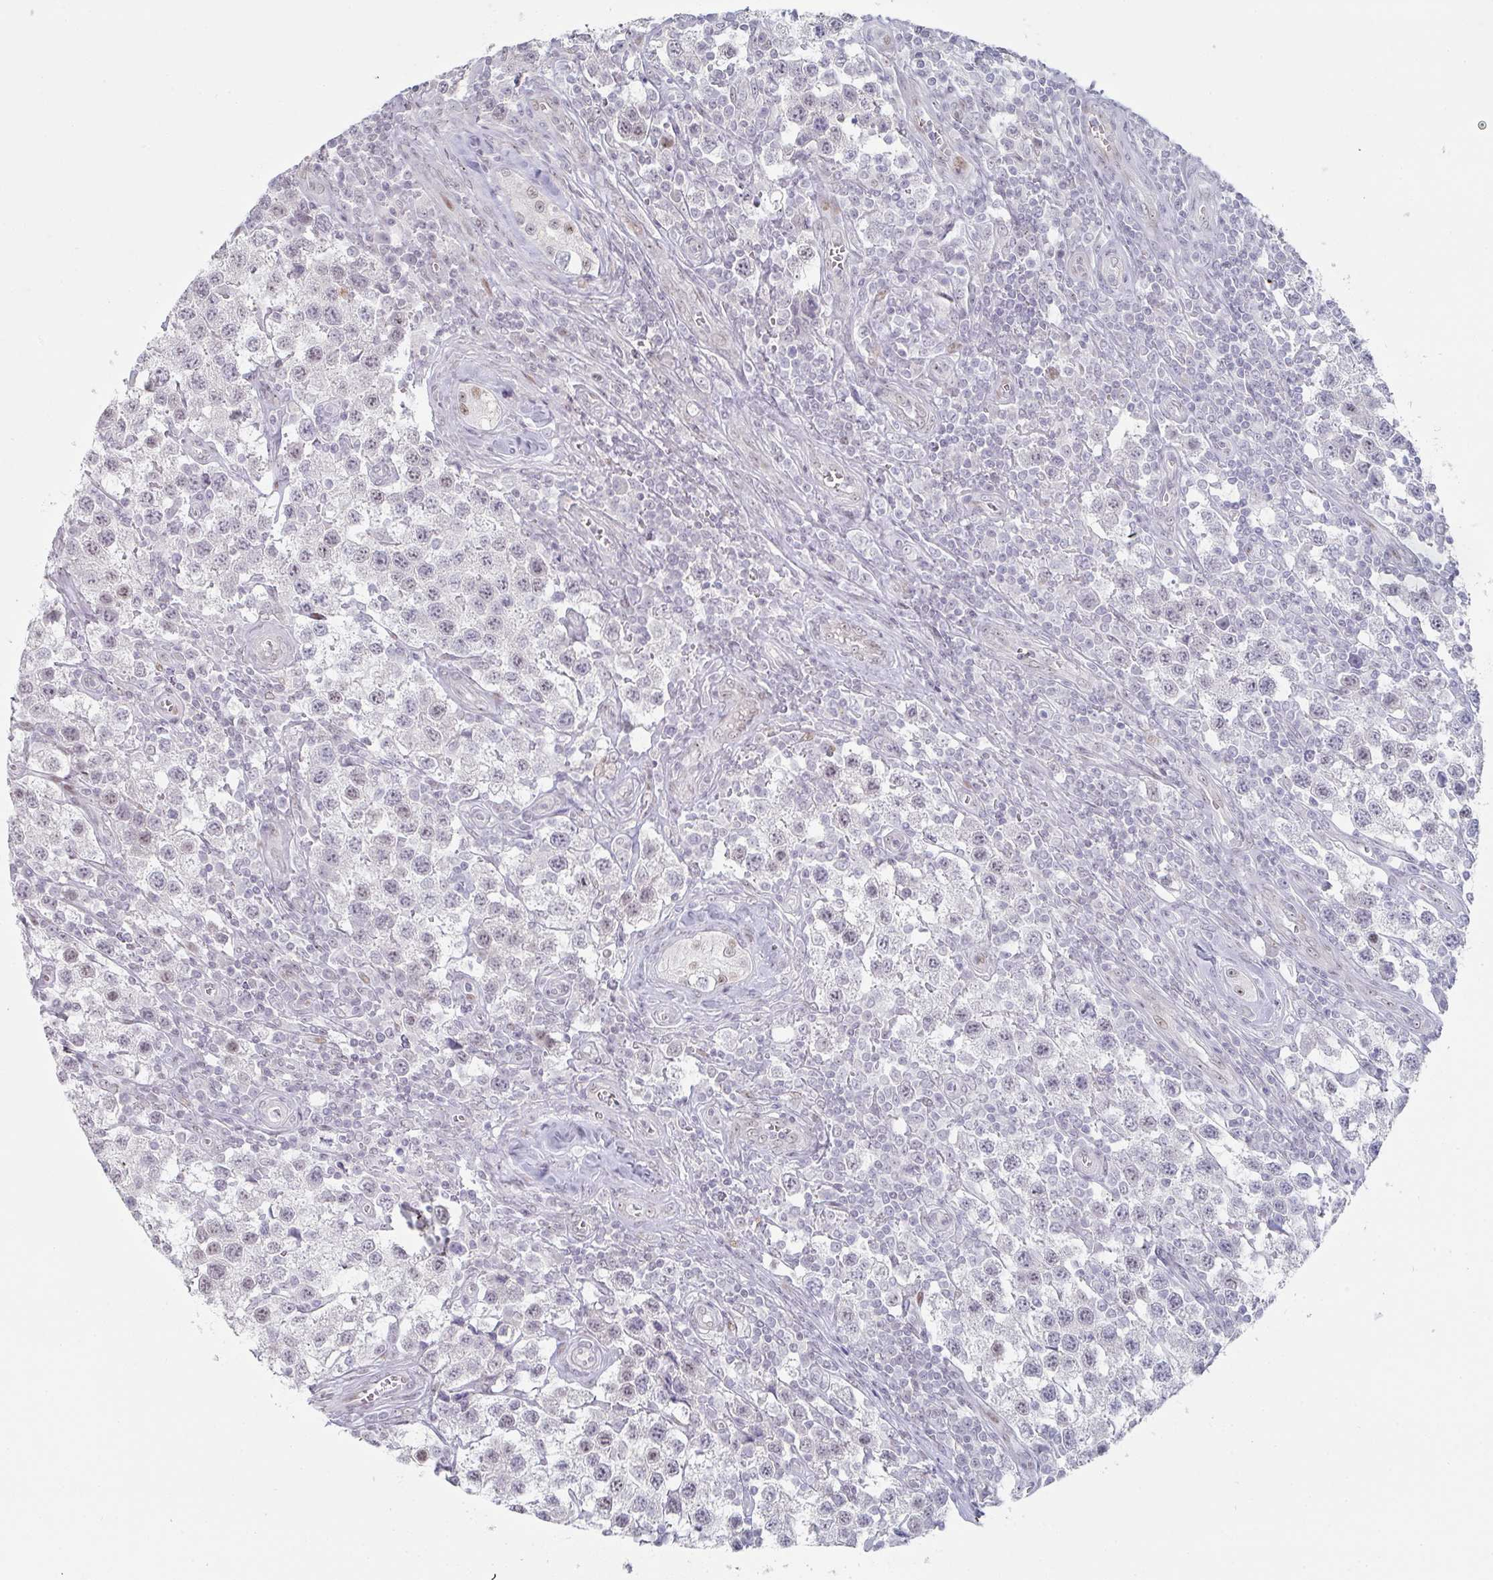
{"staining": {"intensity": "weak", "quantity": "<25%", "location": "nuclear"}, "tissue": "testis cancer", "cell_type": "Tumor cells", "image_type": "cancer", "snomed": [{"axis": "morphology", "description": "Seminoma, NOS"}, {"axis": "topography", "description": "Testis"}], "caption": "This is a histopathology image of IHC staining of seminoma (testis), which shows no staining in tumor cells.", "gene": "POU2AF2", "patient": {"sex": "male", "age": 34}}